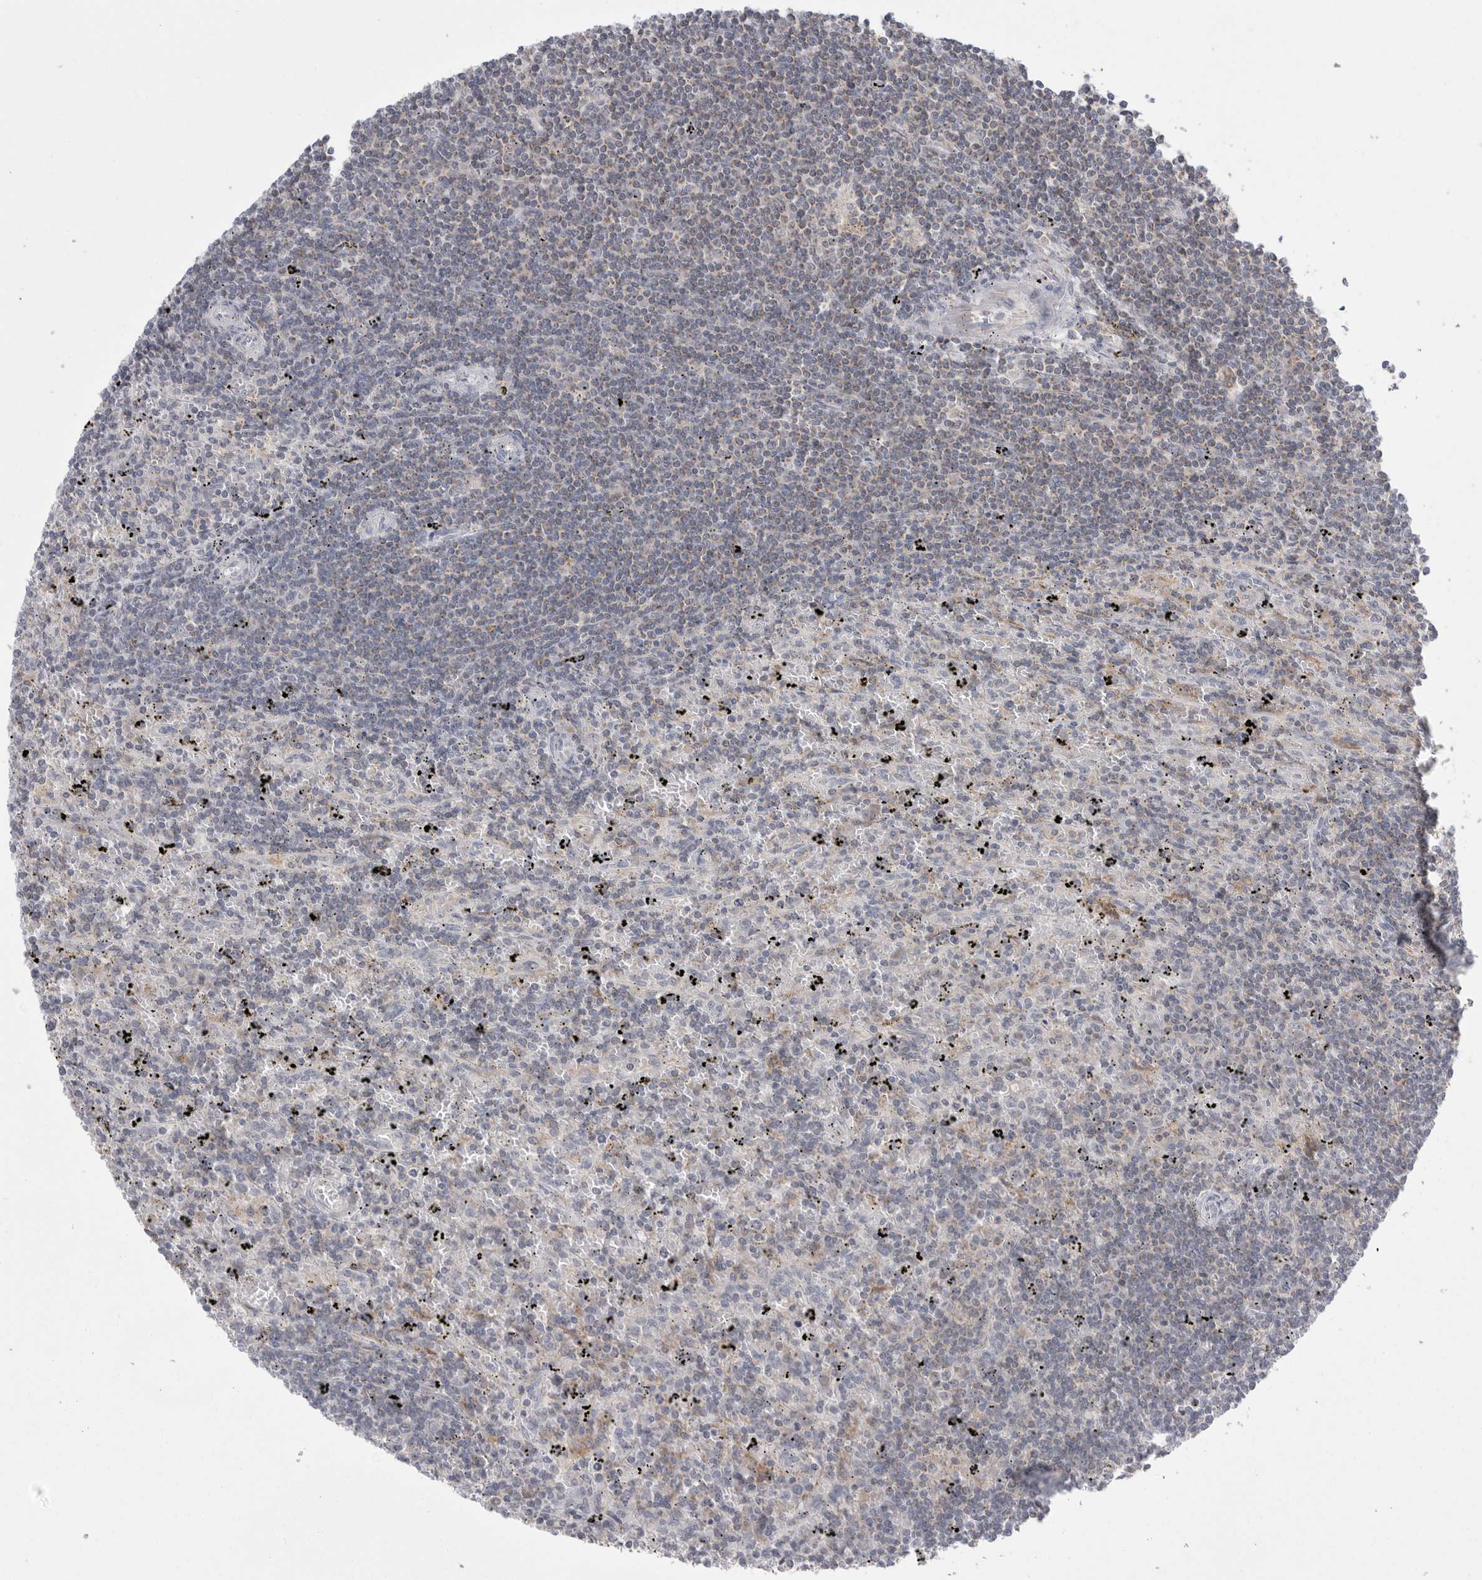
{"staining": {"intensity": "negative", "quantity": "none", "location": "none"}, "tissue": "lymphoma", "cell_type": "Tumor cells", "image_type": "cancer", "snomed": [{"axis": "morphology", "description": "Malignant lymphoma, non-Hodgkin's type, Low grade"}, {"axis": "topography", "description": "Spleen"}], "caption": "Protein analysis of lymphoma demonstrates no significant positivity in tumor cells.", "gene": "KYAT3", "patient": {"sex": "male", "age": 76}}